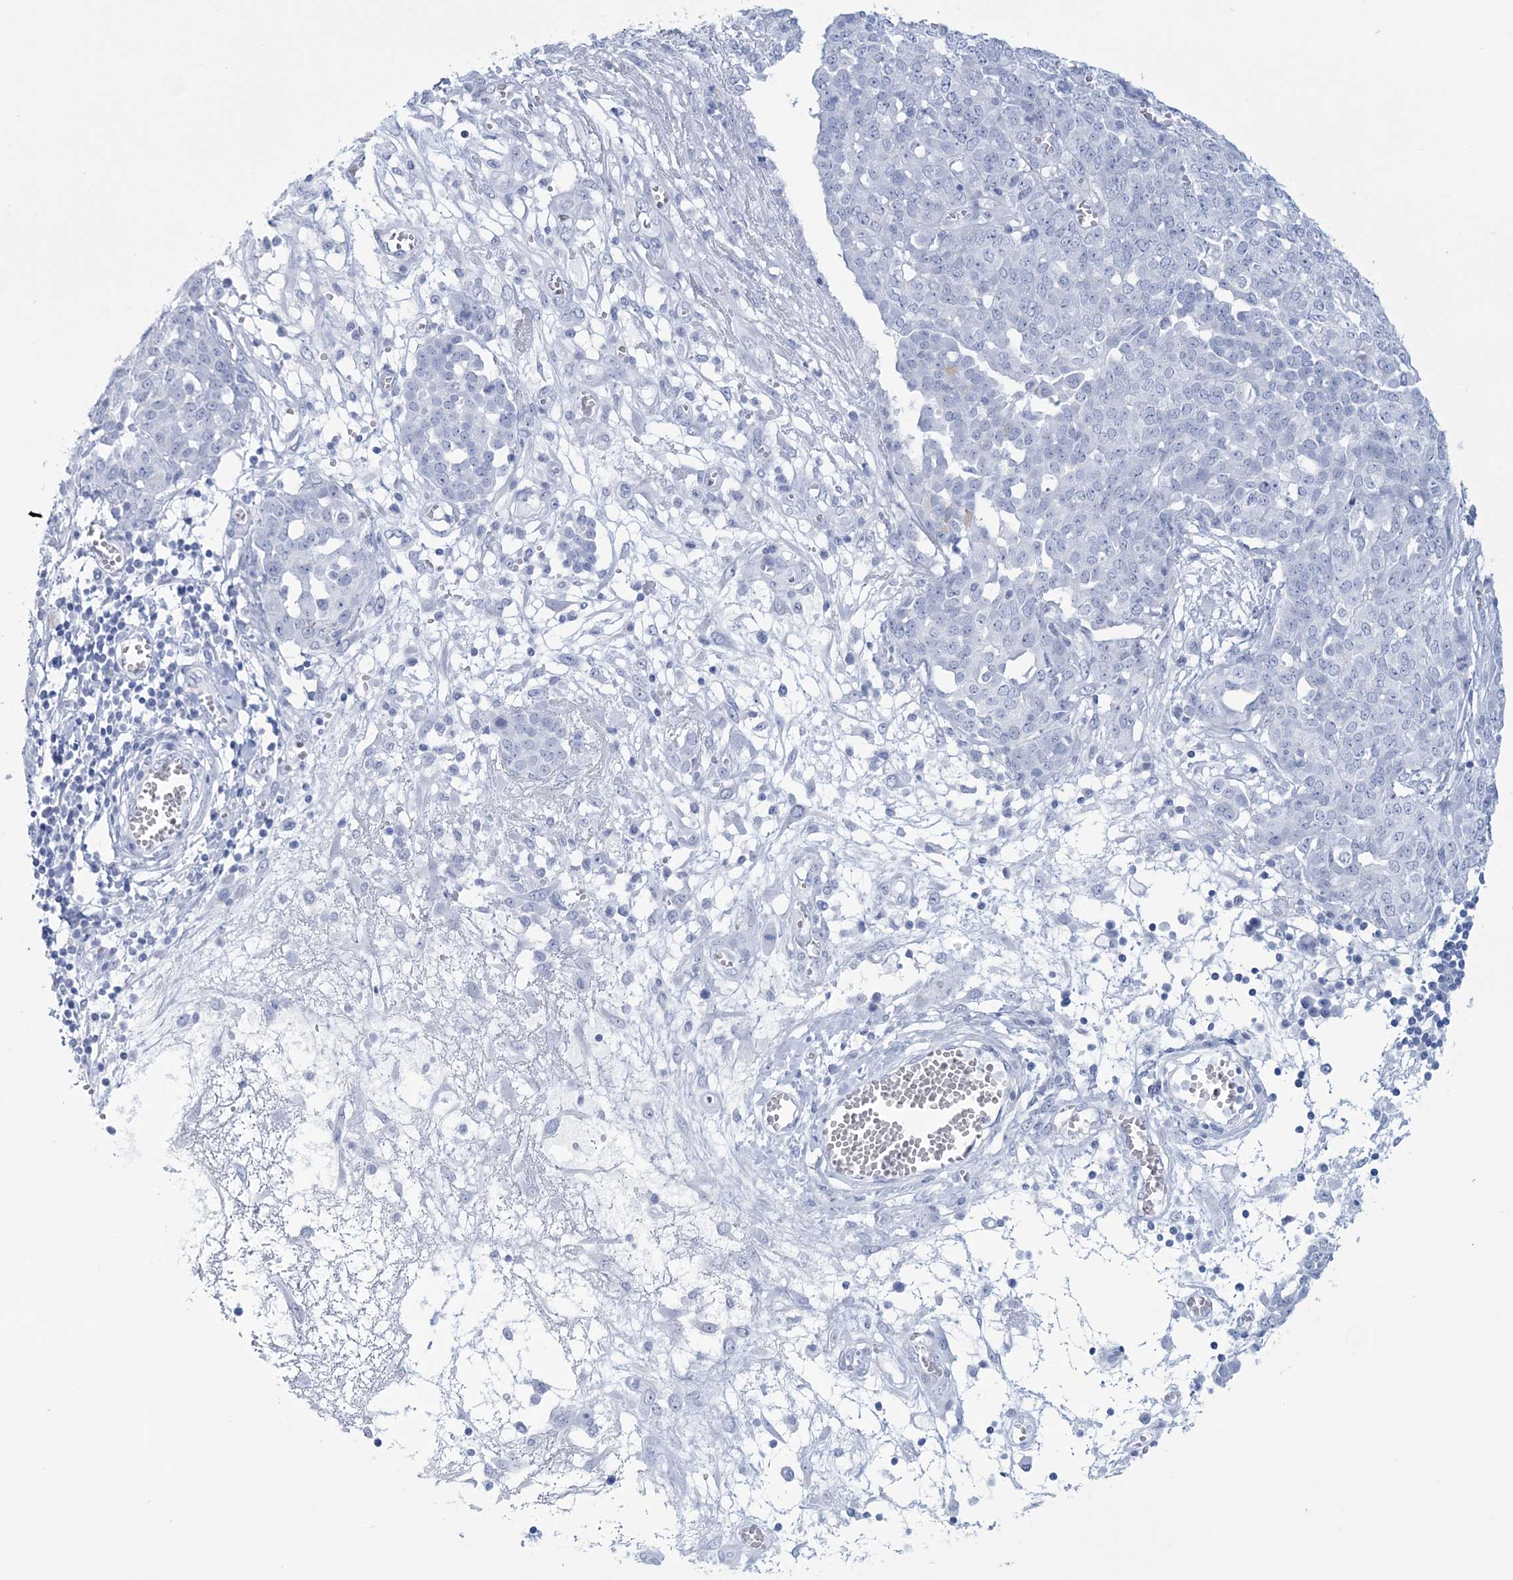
{"staining": {"intensity": "negative", "quantity": "none", "location": "none"}, "tissue": "ovarian cancer", "cell_type": "Tumor cells", "image_type": "cancer", "snomed": [{"axis": "morphology", "description": "Cystadenocarcinoma, serous, NOS"}, {"axis": "topography", "description": "Soft tissue"}, {"axis": "topography", "description": "Ovary"}], "caption": "The histopathology image displays no significant staining in tumor cells of ovarian serous cystadenocarcinoma.", "gene": "DPCD", "patient": {"sex": "female", "age": 57}}